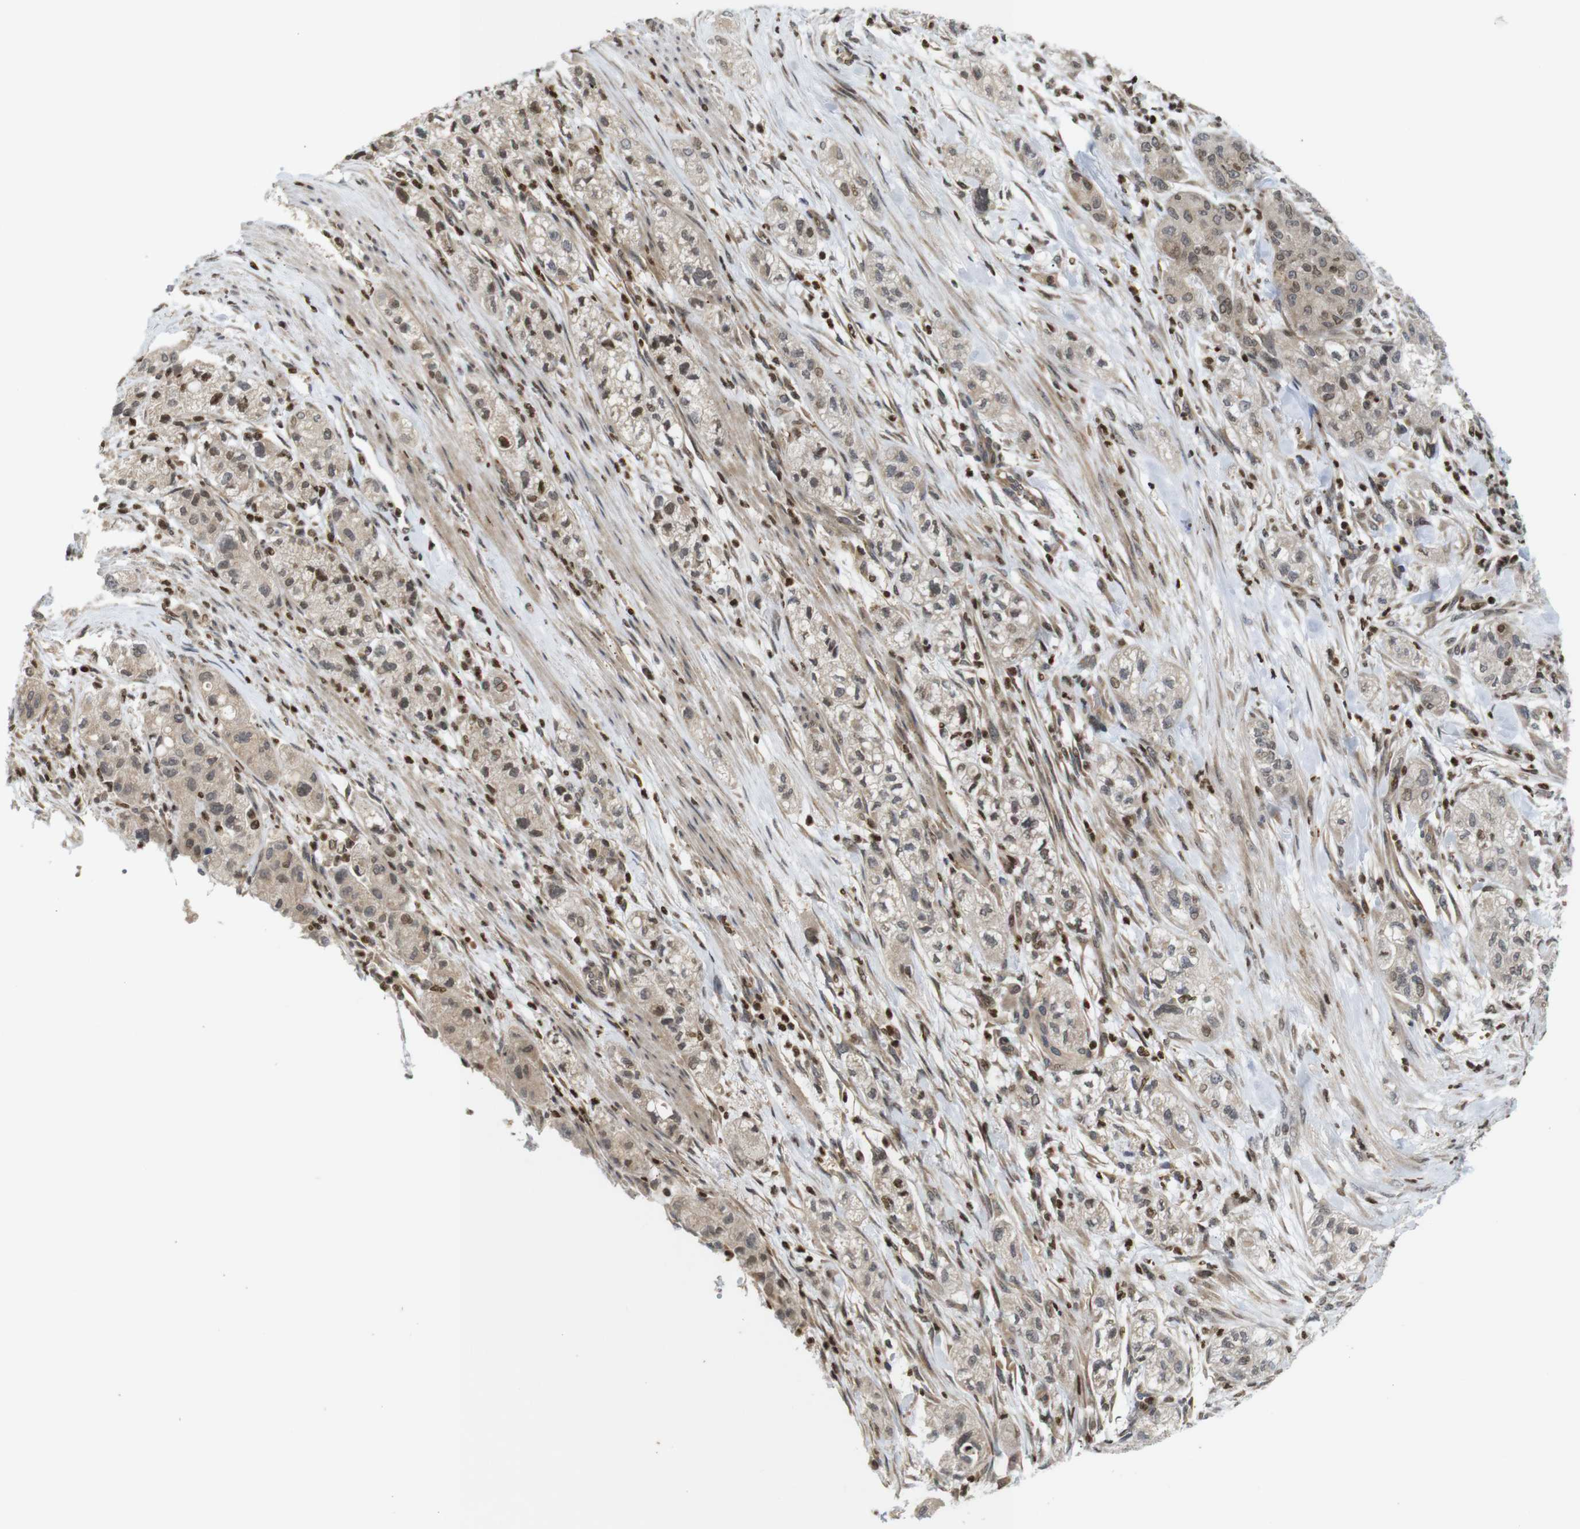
{"staining": {"intensity": "moderate", "quantity": ">75%", "location": "cytoplasmic/membranous,nuclear"}, "tissue": "pancreatic cancer", "cell_type": "Tumor cells", "image_type": "cancer", "snomed": [{"axis": "morphology", "description": "Adenocarcinoma, NOS"}, {"axis": "topography", "description": "Pancreas"}], "caption": "Human adenocarcinoma (pancreatic) stained with a brown dye displays moderate cytoplasmic/membranous and nuclear positive positivity in about >75% of tumor cells.", "gene": "MBD1", "patient": {"sex": "female", "age": 78}}